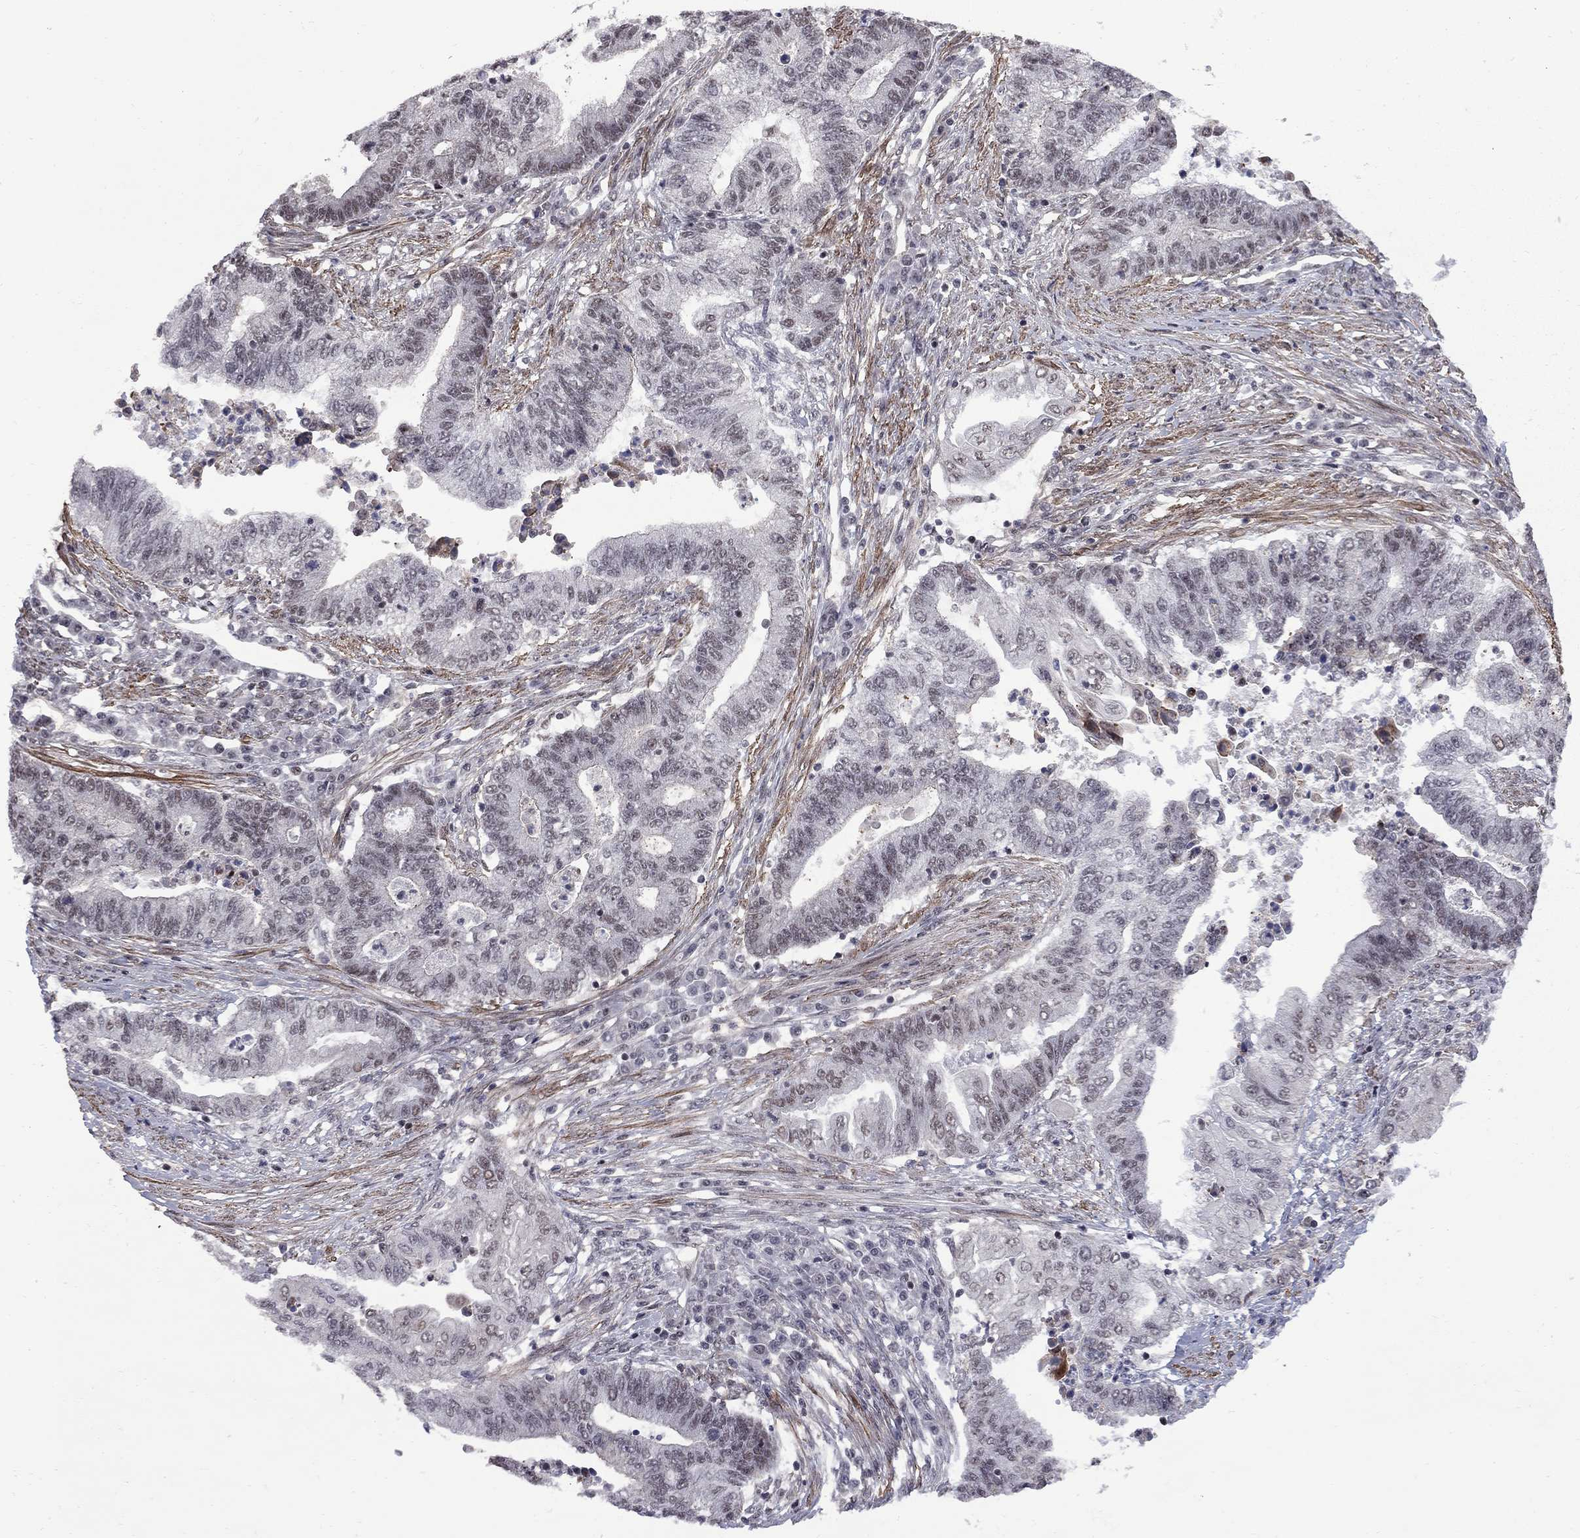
{"staining": {"intensity": "negative", "quantity": "none", "location": "none"}, "tissue": "endometrial cancer", "cell_type": "Tumor cells", "image_type": "cancer", "snomed": [{"axis": "morphology", "description": "Adenocarcinoma, NOS"}, {"axis": "topography", "description": "Uterus"}, {"axis": "topography", "description": "Endometrium"}], "caption": "DAB immunohistochemical staining of endometrial adenocarcinoma demonstrates no significant staining in tumor cells.", "gene": "BRF1", "patient": {"sex": "female", "age": 54}}